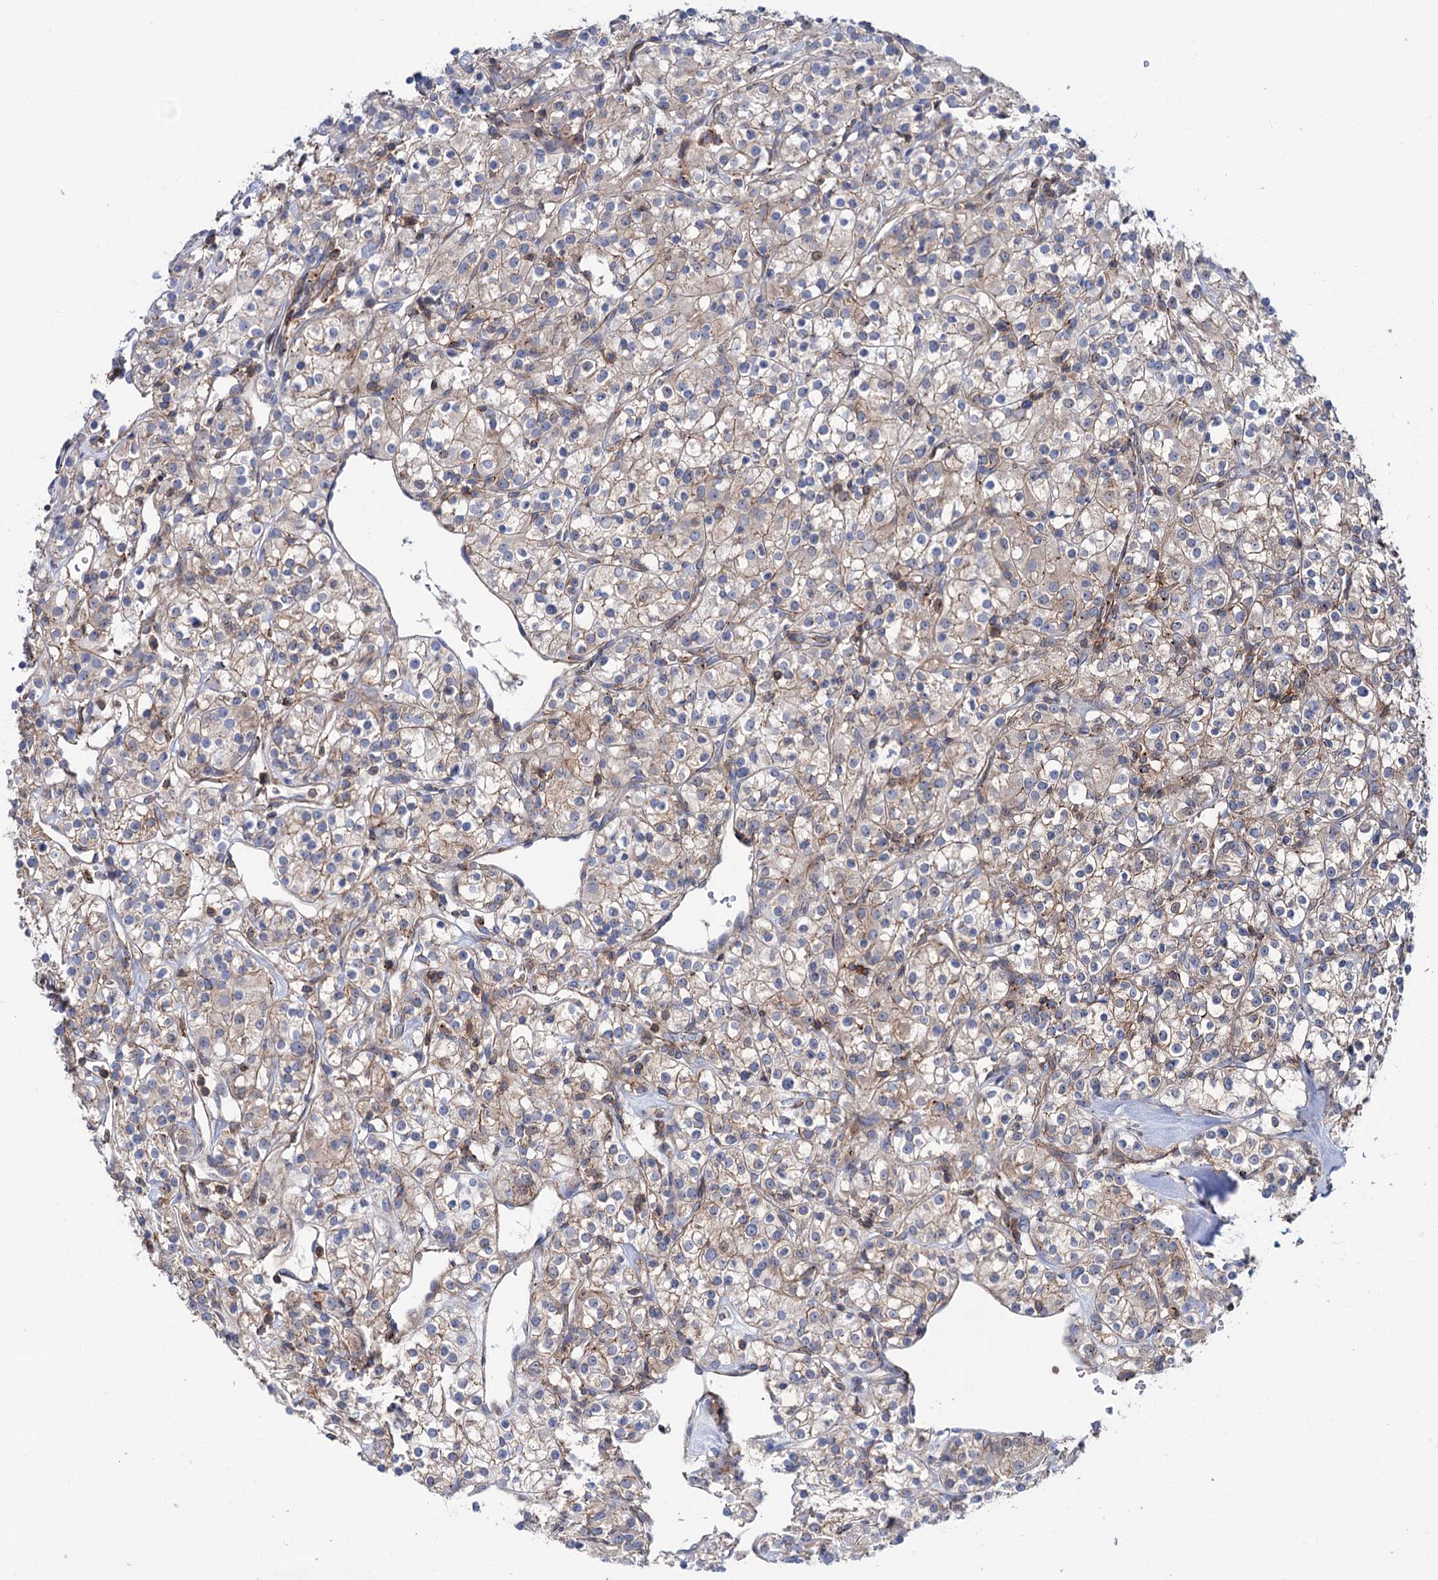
{"staining": {"intensity": "weak", "quantity": "25%-75%", "location": "cytoplasmic/membranous"}, "tissue": "renal cancer", "cell_type": "Tumor cells", "image_type": "cancer", "snomed": [{"axis": "morphology", "description": "Adenocarcinoma, NOS"}, {"axis": "topography", "description": "Kidney"}], "caption": "A brown stain highlights weak cytoplasmic/membranous positivity of a protein in human renal adenocarcinoma tumor cells. Using DAB (brown) and hematoxylin (blue) stains, captured at high magnification using brightfield microscopy.", "gene": "DEF6", "patient": {"sex": "male", "age": 77}}